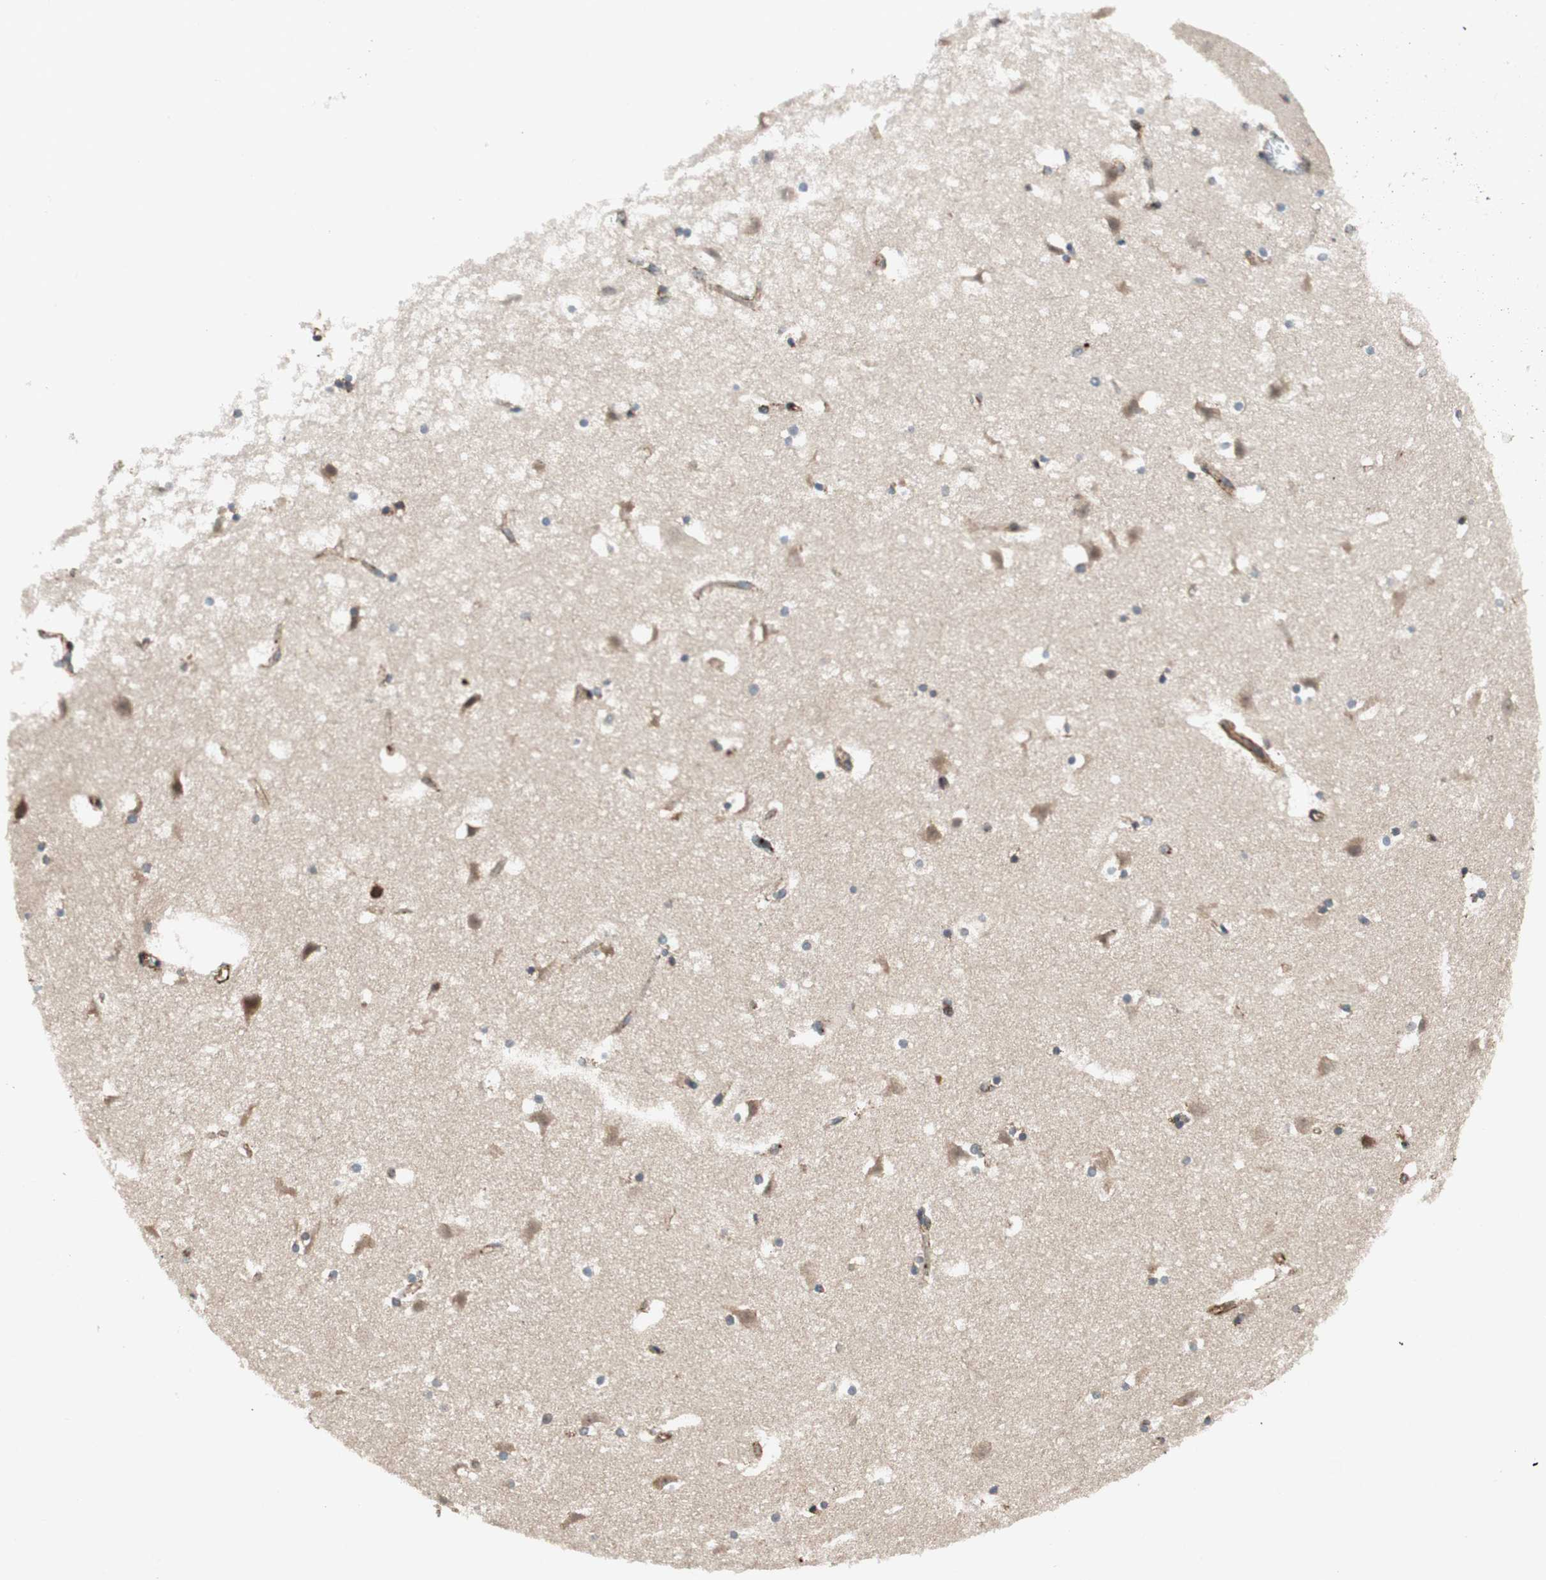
{"staining": {"intensity": "strong", "quantity": "25%-75%", "location": "cytoplasmic/membranous"}, "tissue": "caudate", "cell_type": "Glial cells", "image_type": "normal", "snomed": [{"axis": "morphology", "description": "Normal tissue, NOS"}, {"axis": "topography", "description": "Lateral ventricle wall"}], "caption": "Brown immunohistochemical staining in normal caudate shows strong cytoplasmic/membranous expression in approximately 25%-75% of glial cells. (DAB (3,3'-diaminobenzidine) = brown stain, brightfield microscopy at high magnification).", "gene": "AKAP1", "patient": {"sex": "male", "age": 45}}